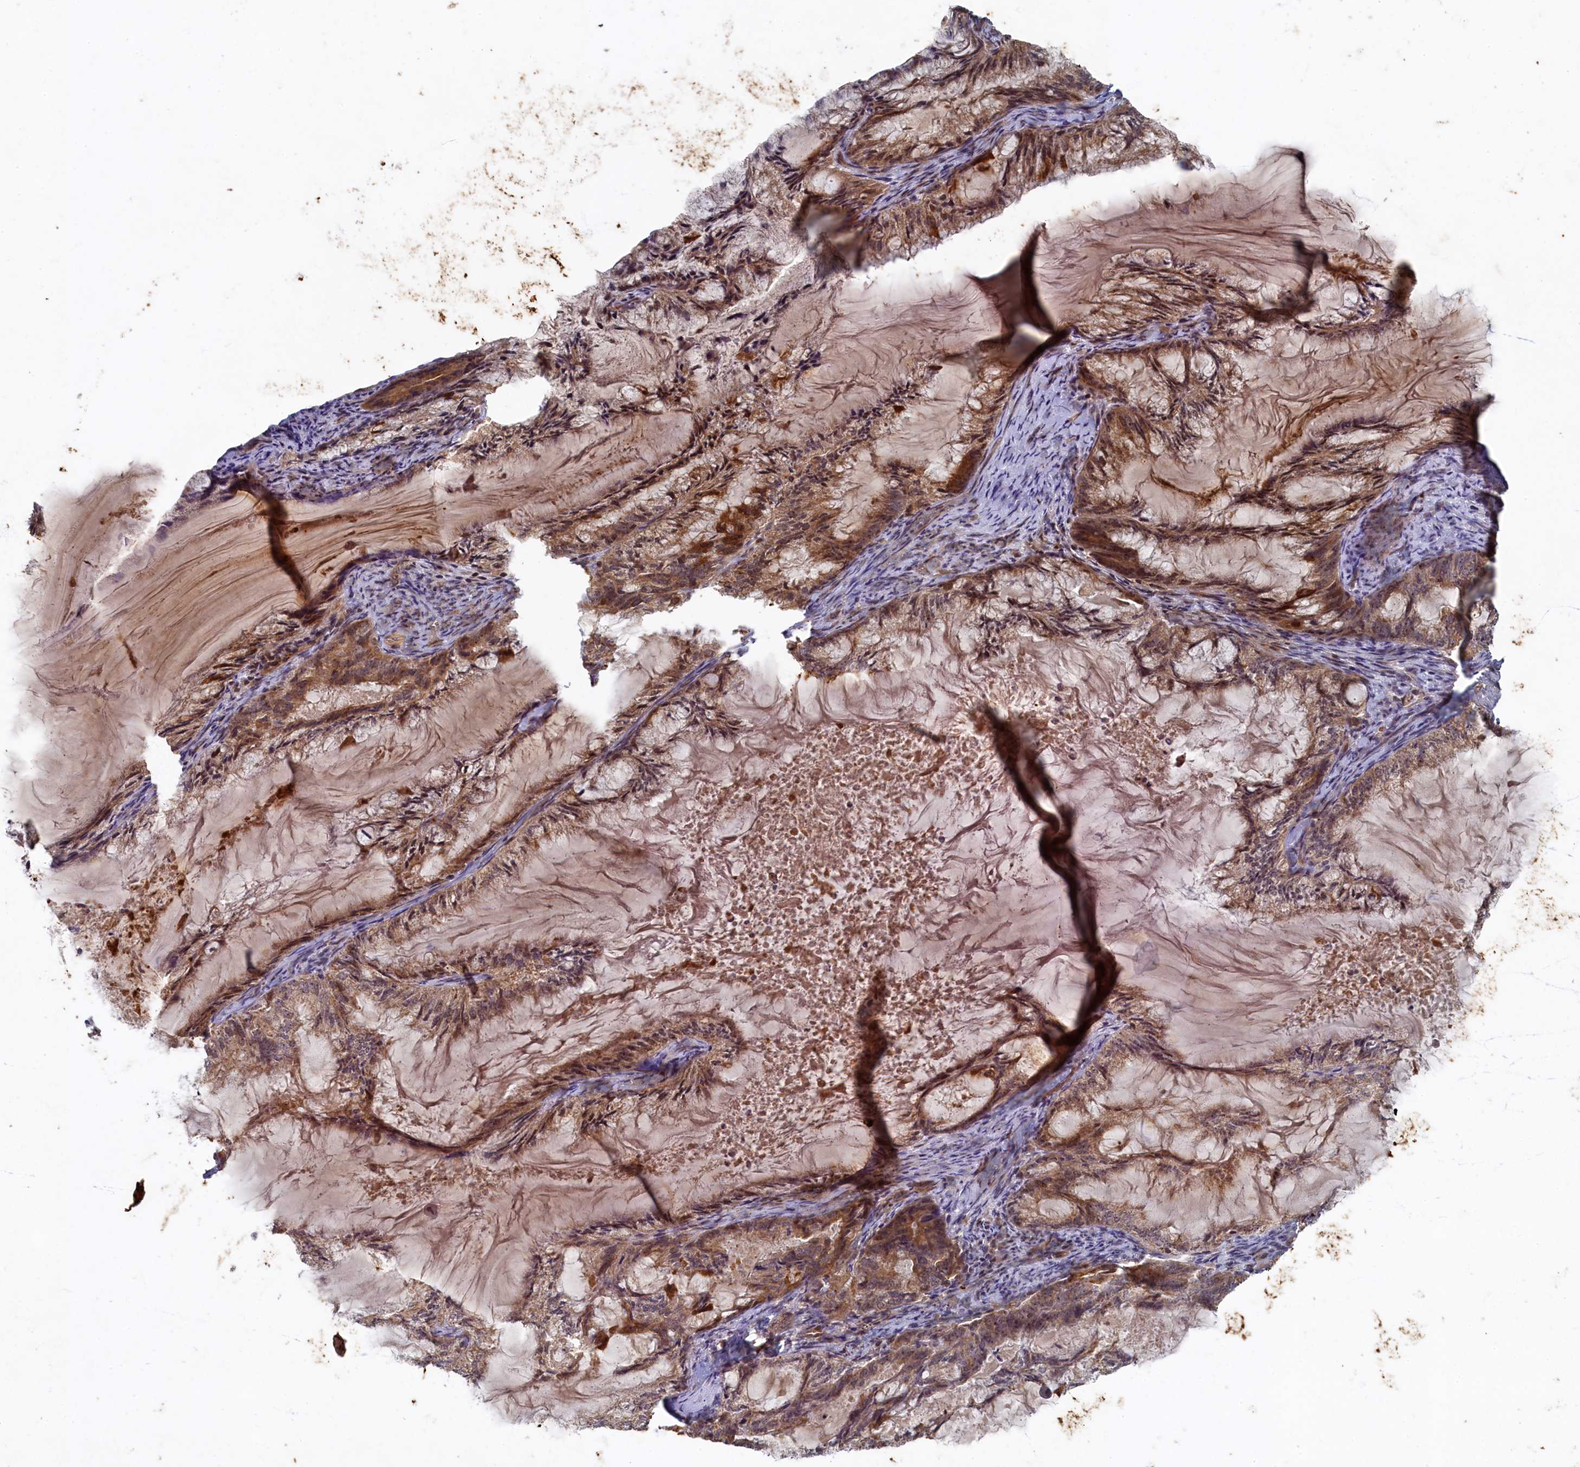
{"staining": {"intensity": "moderate", "quantity": ">75%", "location": "cytoplasmic/membranous"}, "tissue": "endometrial cancer", "cell_type": "Tumor cells", "image_type": "cancer", "snomed": [{"axis": "morphology", "description": "Adenocarcinoma, NOS"}, {"axis": "topography", "description": "Endometrium"}], "caption": "Immunohistochemistry (IHC) histopathology image of neoplastic tissue: human endometrial cancer stained using immunohistochemistry demonstrates medium levels of moderate protein expression localized specifically in the cytoplasmic/membranous of tumor cells, appearing as a cytoplasmic/membranous brown color.", "gene": "CEP20", "patient": {"sex": "female", "age": 86}}